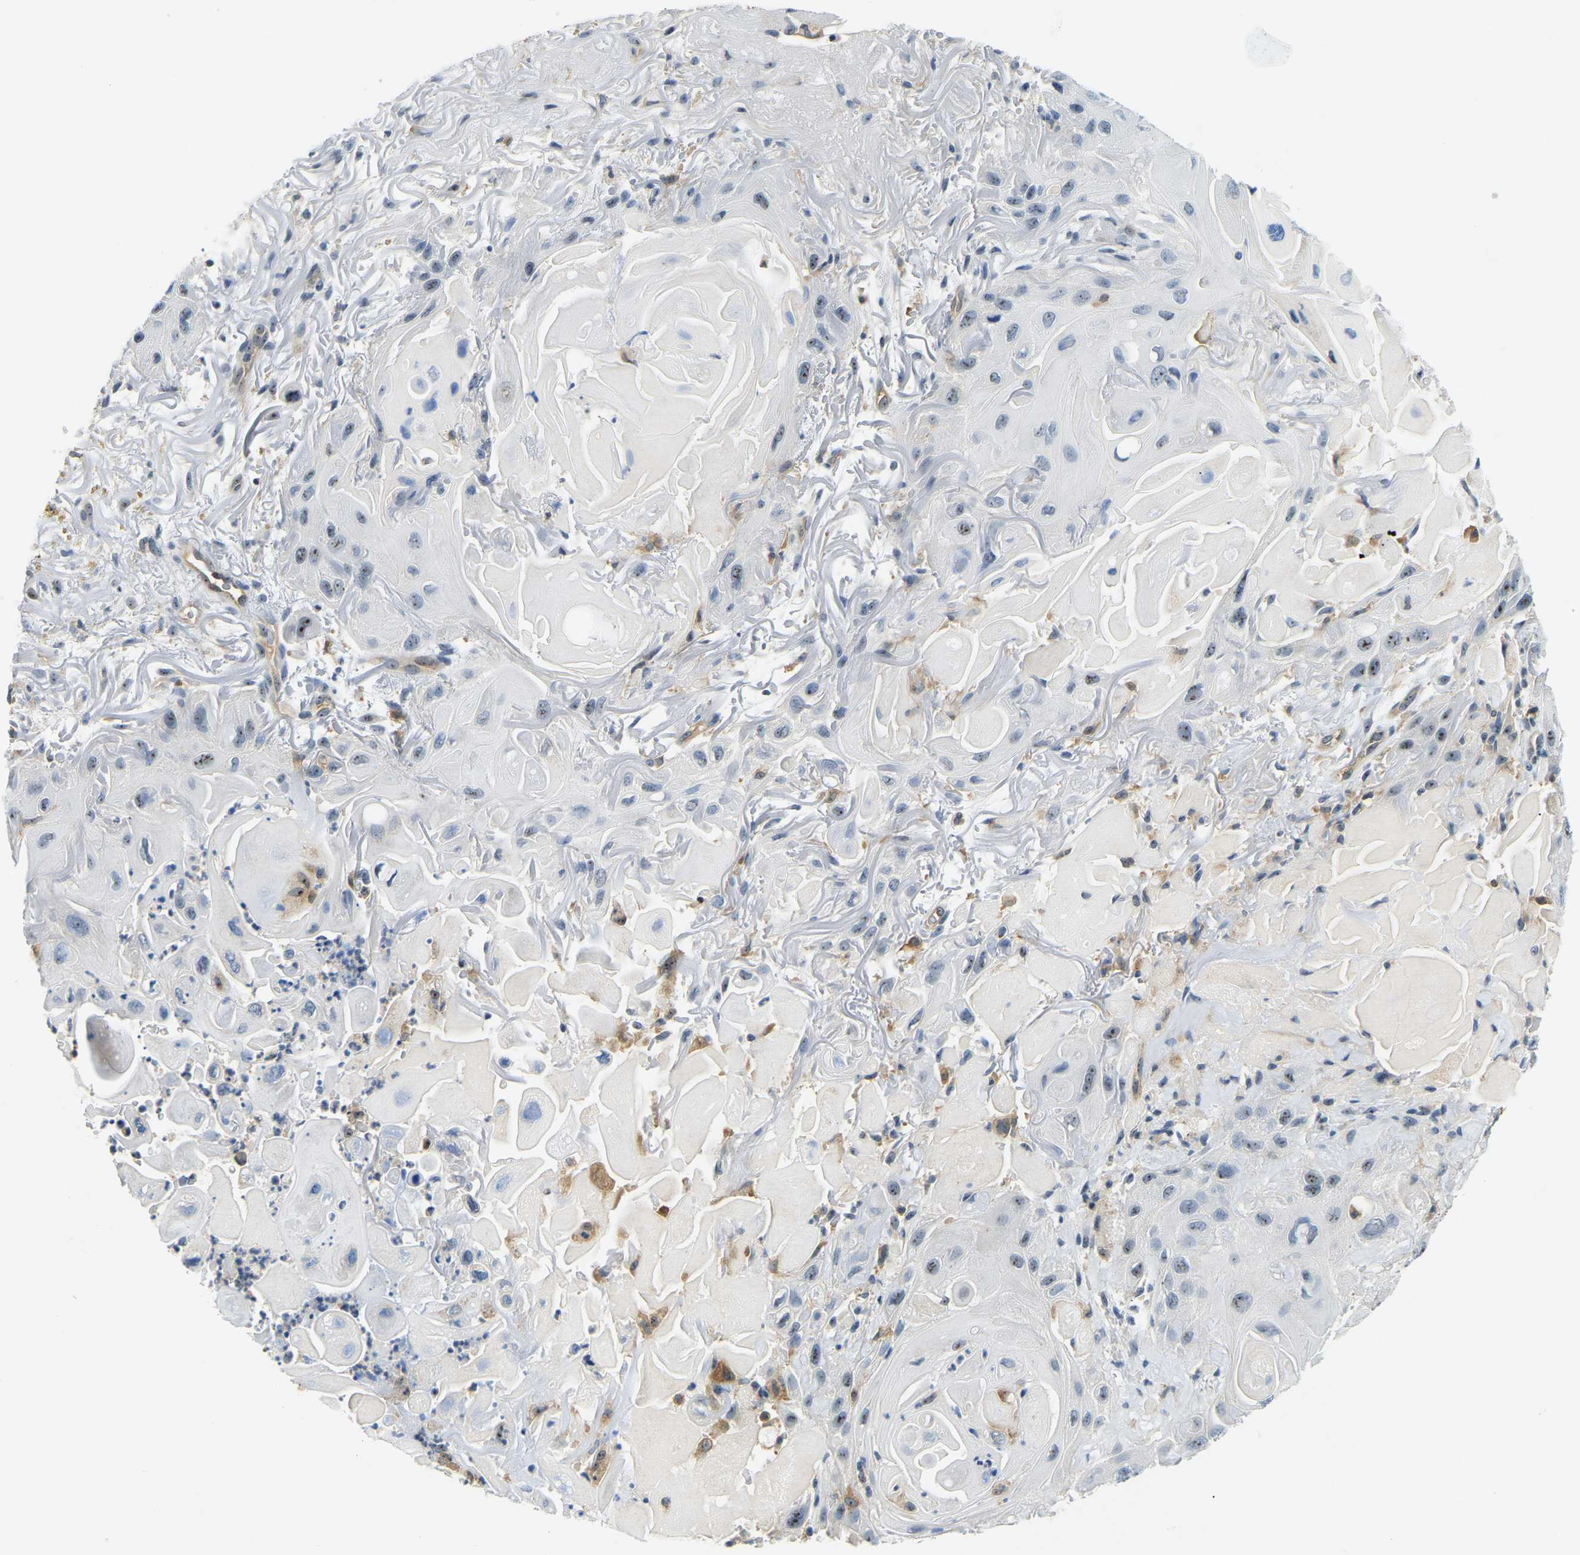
{"staining": {"intensity": "weak", "quantity": "25%-75%", "location": "nuclear"}, "tissue": "skin cancer", "cell_type": "Tumor cells", "image_type": "cancer", "snomed": [{"axis": "morphology", "description": "Squamous cell carcinoma, NOS"}, {"axis": "topography", "description": "Skin"}], "caption": "This photomicrograph reveals skin squamous cell carcinoma stained with immunohistochemistry (IHC) to label a protein in brown. The nuclear of tumor cells show weak positivity for the protein. Nuclei are counter-stained blue.", "gene": "RRP1", "patient": {"sex": "female", "age": 77}}